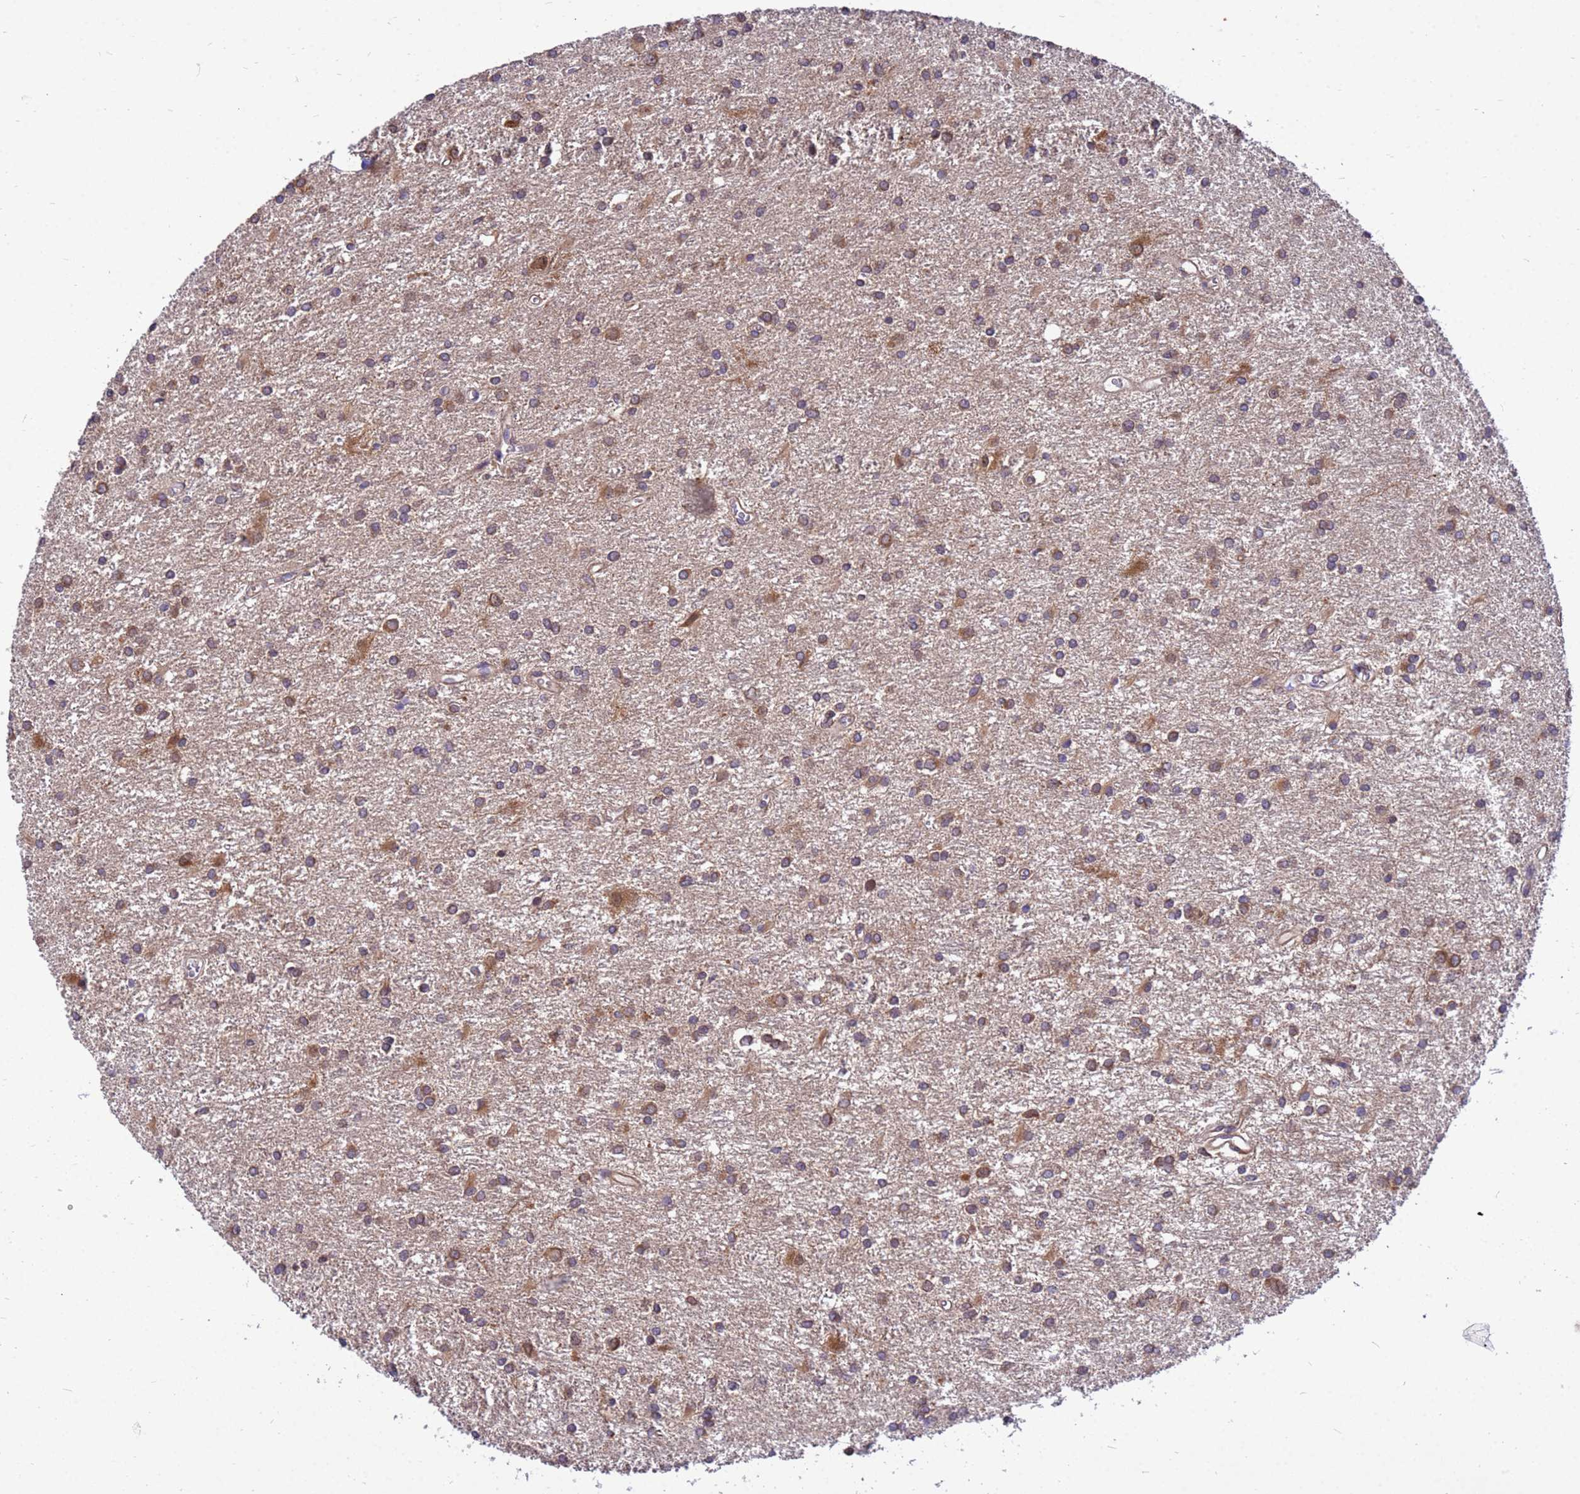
{"staining": {"intensity": "moderate", "quantity": "25%-75%", "location": "cytoplasmic/membranous"}, "tissue": "glioma", "cell_type": "Tumor cells", "image_type": "cancer", "snomed": [{"axis": "morphology", "description": "Glioma, malignant, High grade"}, {"axis": "topography", "description": "Brain"}], "caption": "High-grade glioma (malignant) stained for a protein shows moderate cytoplasmic/membranous positivity in tumor cells.", "gene": "GET3", "patient": {"sex": "female", "age": 50}}